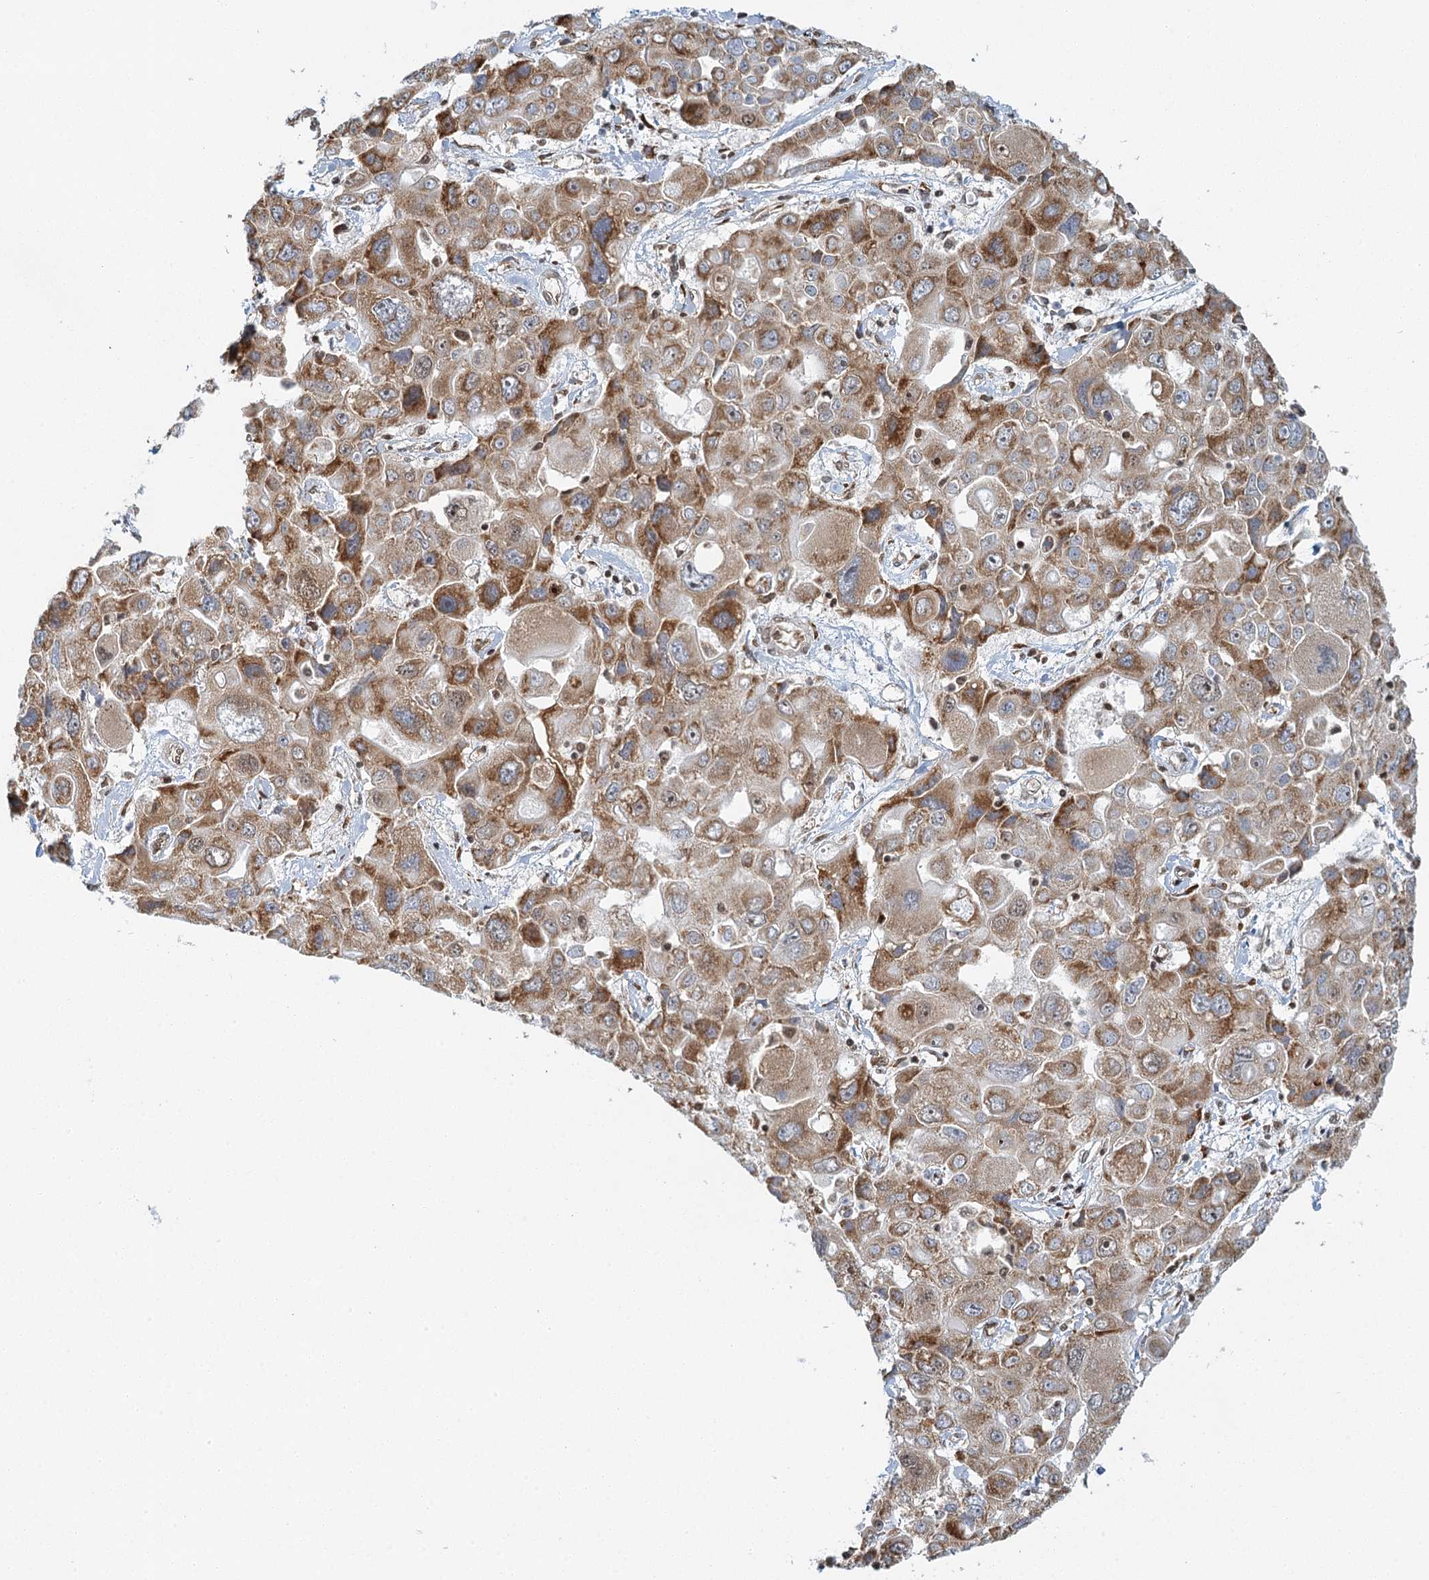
{"staining": {"intensity": "moderate", "quantity": ">75%", "location": "cytoplasmic/membranous"}, "tissue": "liver cancer", "cell_type": "Tumor cells", "image_type": "cancer", "snomed": [{"axis": "morphology", "description": "Cholangiocarcinoma"}, {"axis": "topography", "description": "Liver"}], "caption": "Liver cancer (cholangiocarcinoma) was stained to show a protein in brown. There is medium levels of moderate cytoplasmic/membranous positivity in approximately >75% of tumor cells.", "gene": "GPATCH11", "patient": {"sex": "male", "age": 67}}